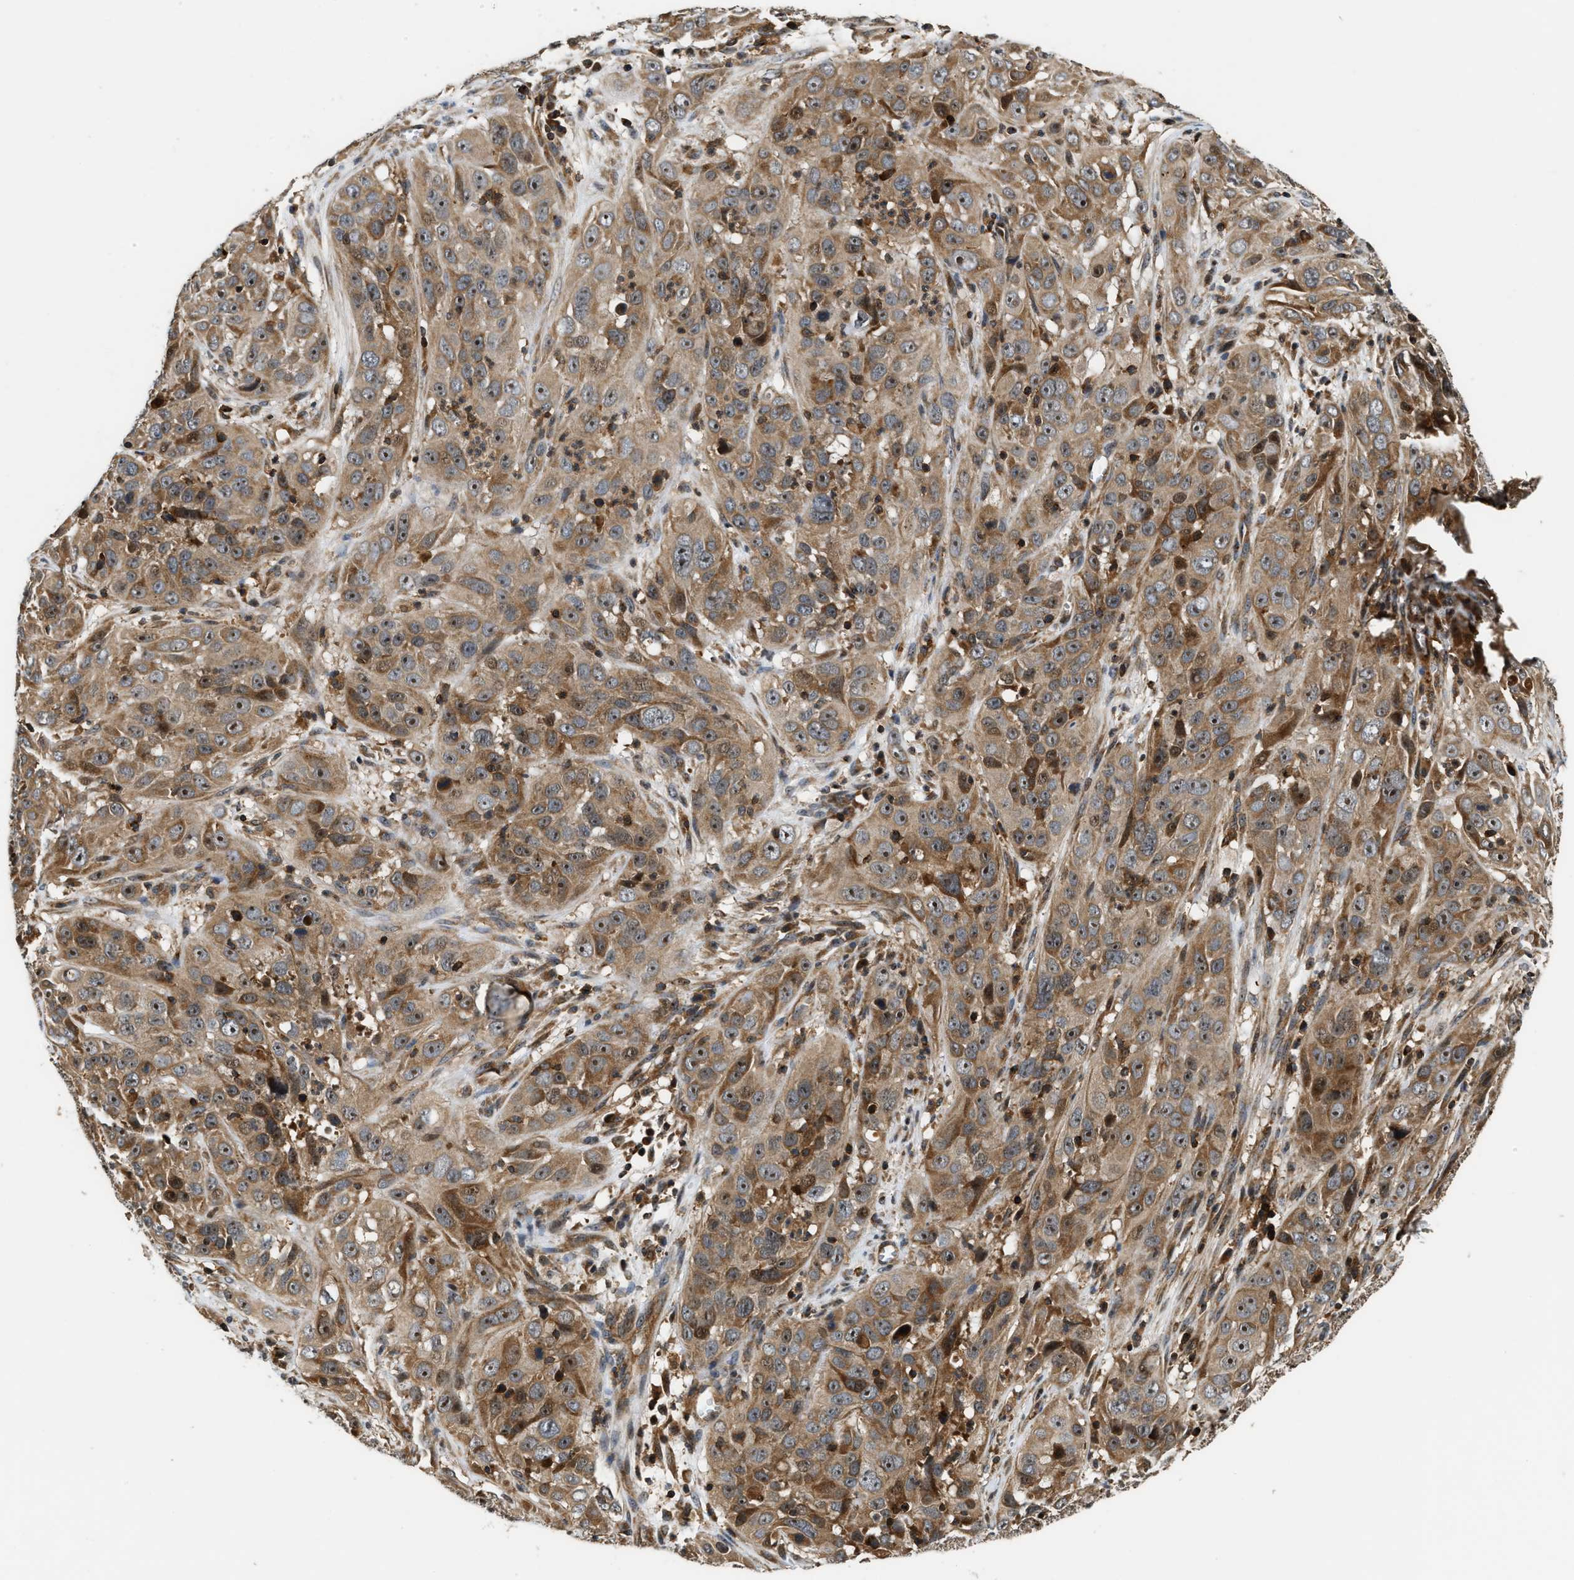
{"staining": {"intensity": "moderate", "quantity": ">75%", "location": "cytoplasmic/membranous"}, "tissue": "cervical cancer", "cell_type": "Tumor cells", "image_type": "cancer", "snomed": [{"axis": "morphology", "description": "Squamous cell carcinoma, NOS"}, {"axis": "topography", "description": "Cervix"}], "caption": "Tumor cells display moderate cytoplasmic/membranous staining in approximately >75% of cells in cervical cancer.", "gene": "SNX5", "patient": {"sex": "female", "age": 32}}